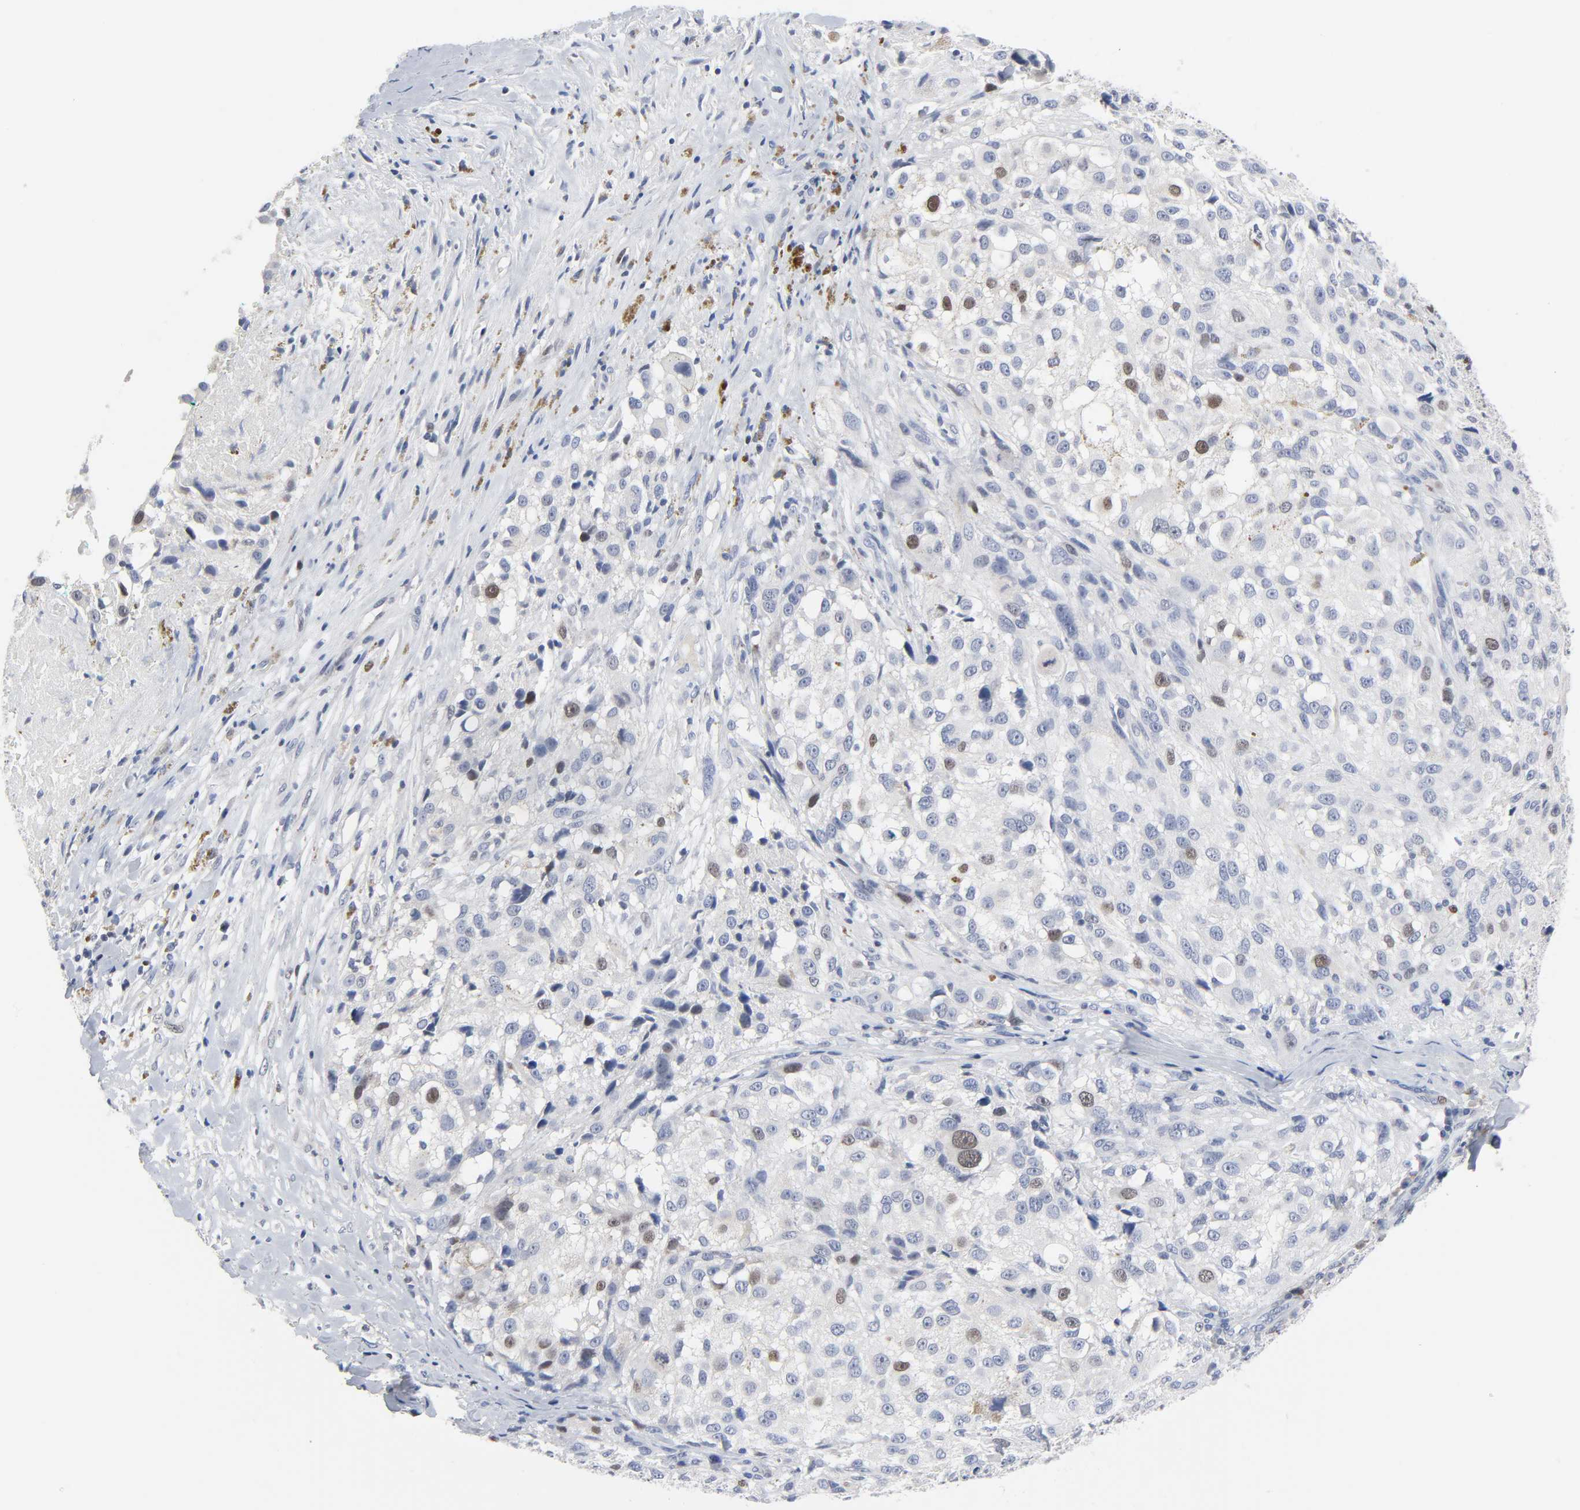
{"staining": {"intensity": "weak", "quantity": "<25%", "location": "nuclear"}, "tissue": "melanoma", "cell_type": "Tumor cells", "image_type": "cancer", "snomed": [{"axis": "morphology", "description": "Necrosis, NOS"}, {"axis": "morphology", "description": "Malignant melanoma, NOS"}, {"axis": "topography", "description": "Skin"}], "caption": "Malignant melanoma stained for a protein using IHC displays no positivity tumor cells.", "gene": "WEE1", "patient": {"sex": "female", "age": 87}}